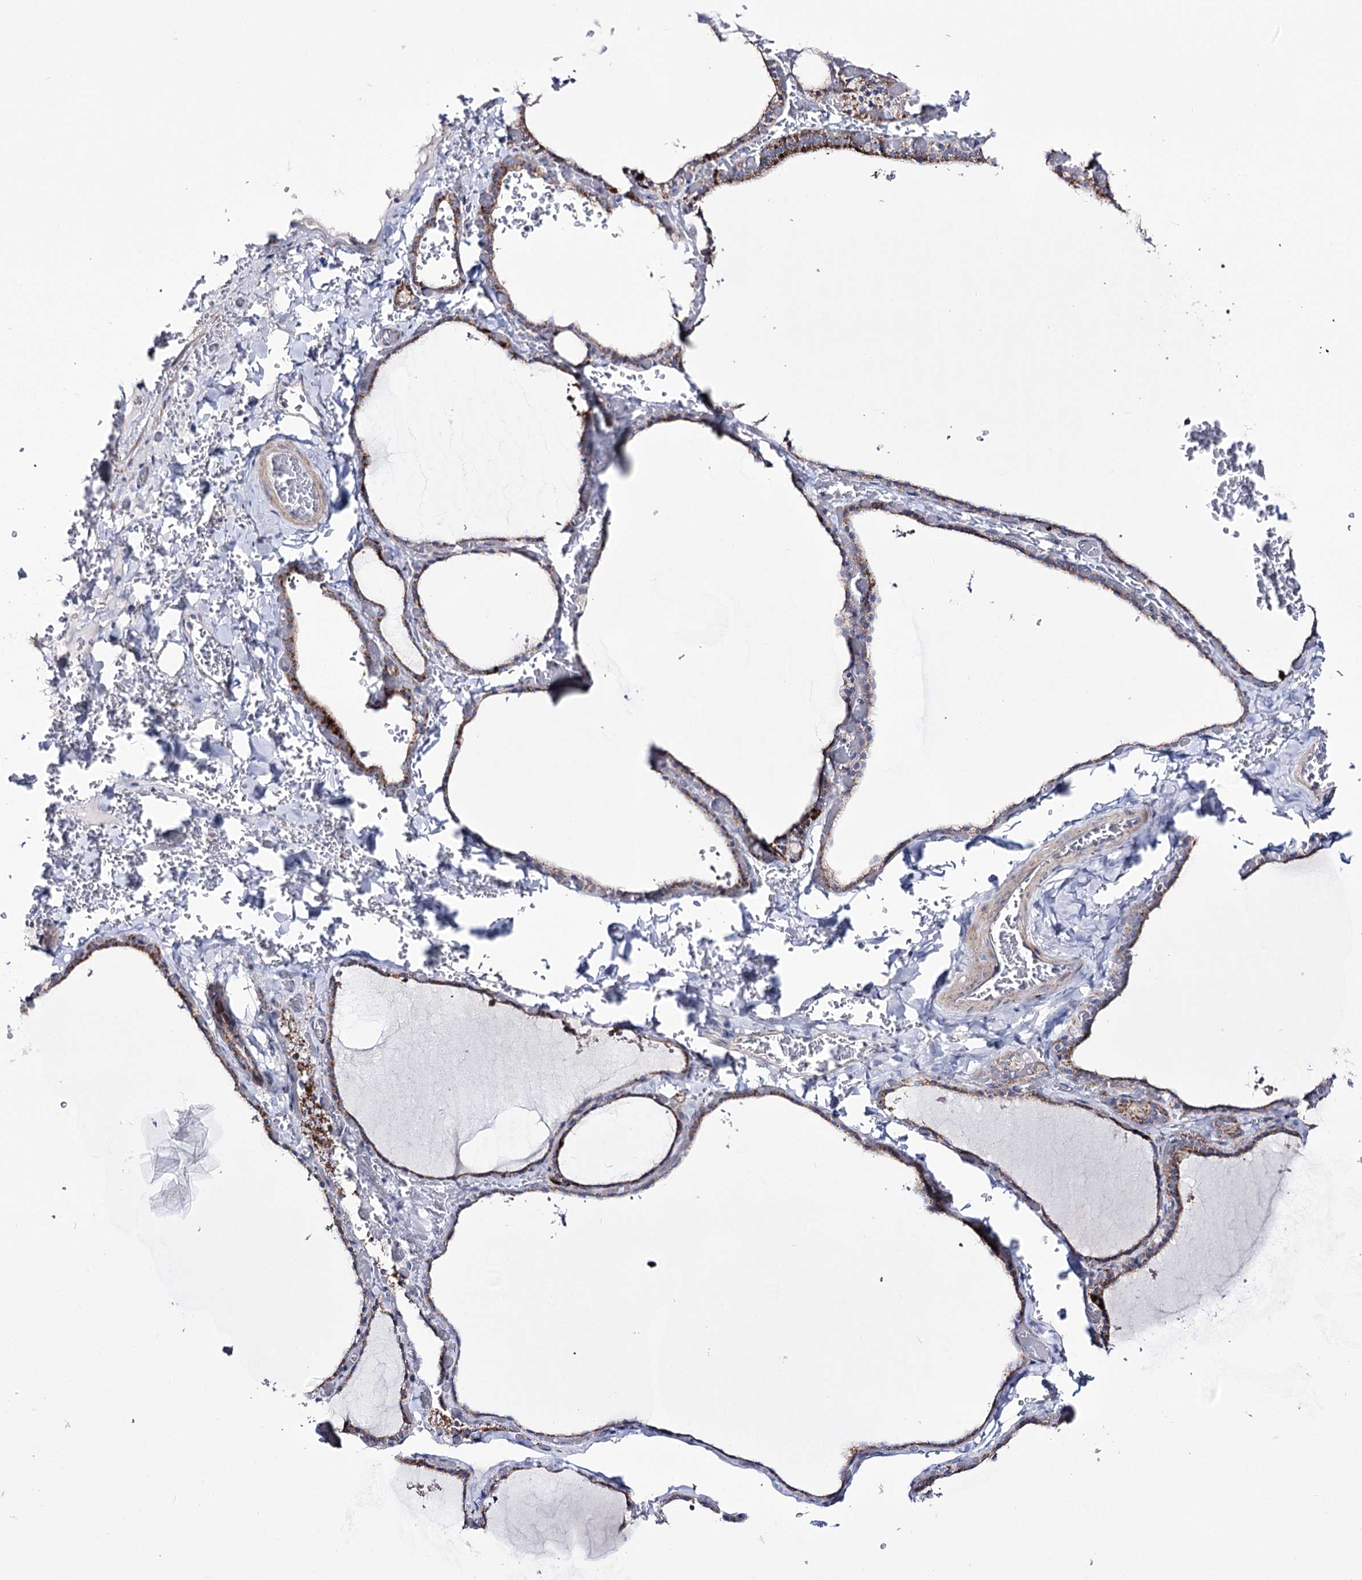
{"staining": {"intensity": "moderate", "quantity": "25%-75%", "location": "cytoplasmic/membranous"}, "tissue": "thyroid gland", "cell_type": "Glandular cells", "image_type": "normal", "snomed": [{"axis": "morphology", "description": "Normal tissue, NOS"}, {"axis": "topography", "description": "Thyroid gland"}], "caption": "Glandular cells demonstrate medium levels of moderate cytoplasmic/membranous staining in approximately 25%-75% of cells in benign human thyroid gland. Nuclei are stained in blue.", "gene": "METTL5", "patient": {"sex": "female", "age": 39}}